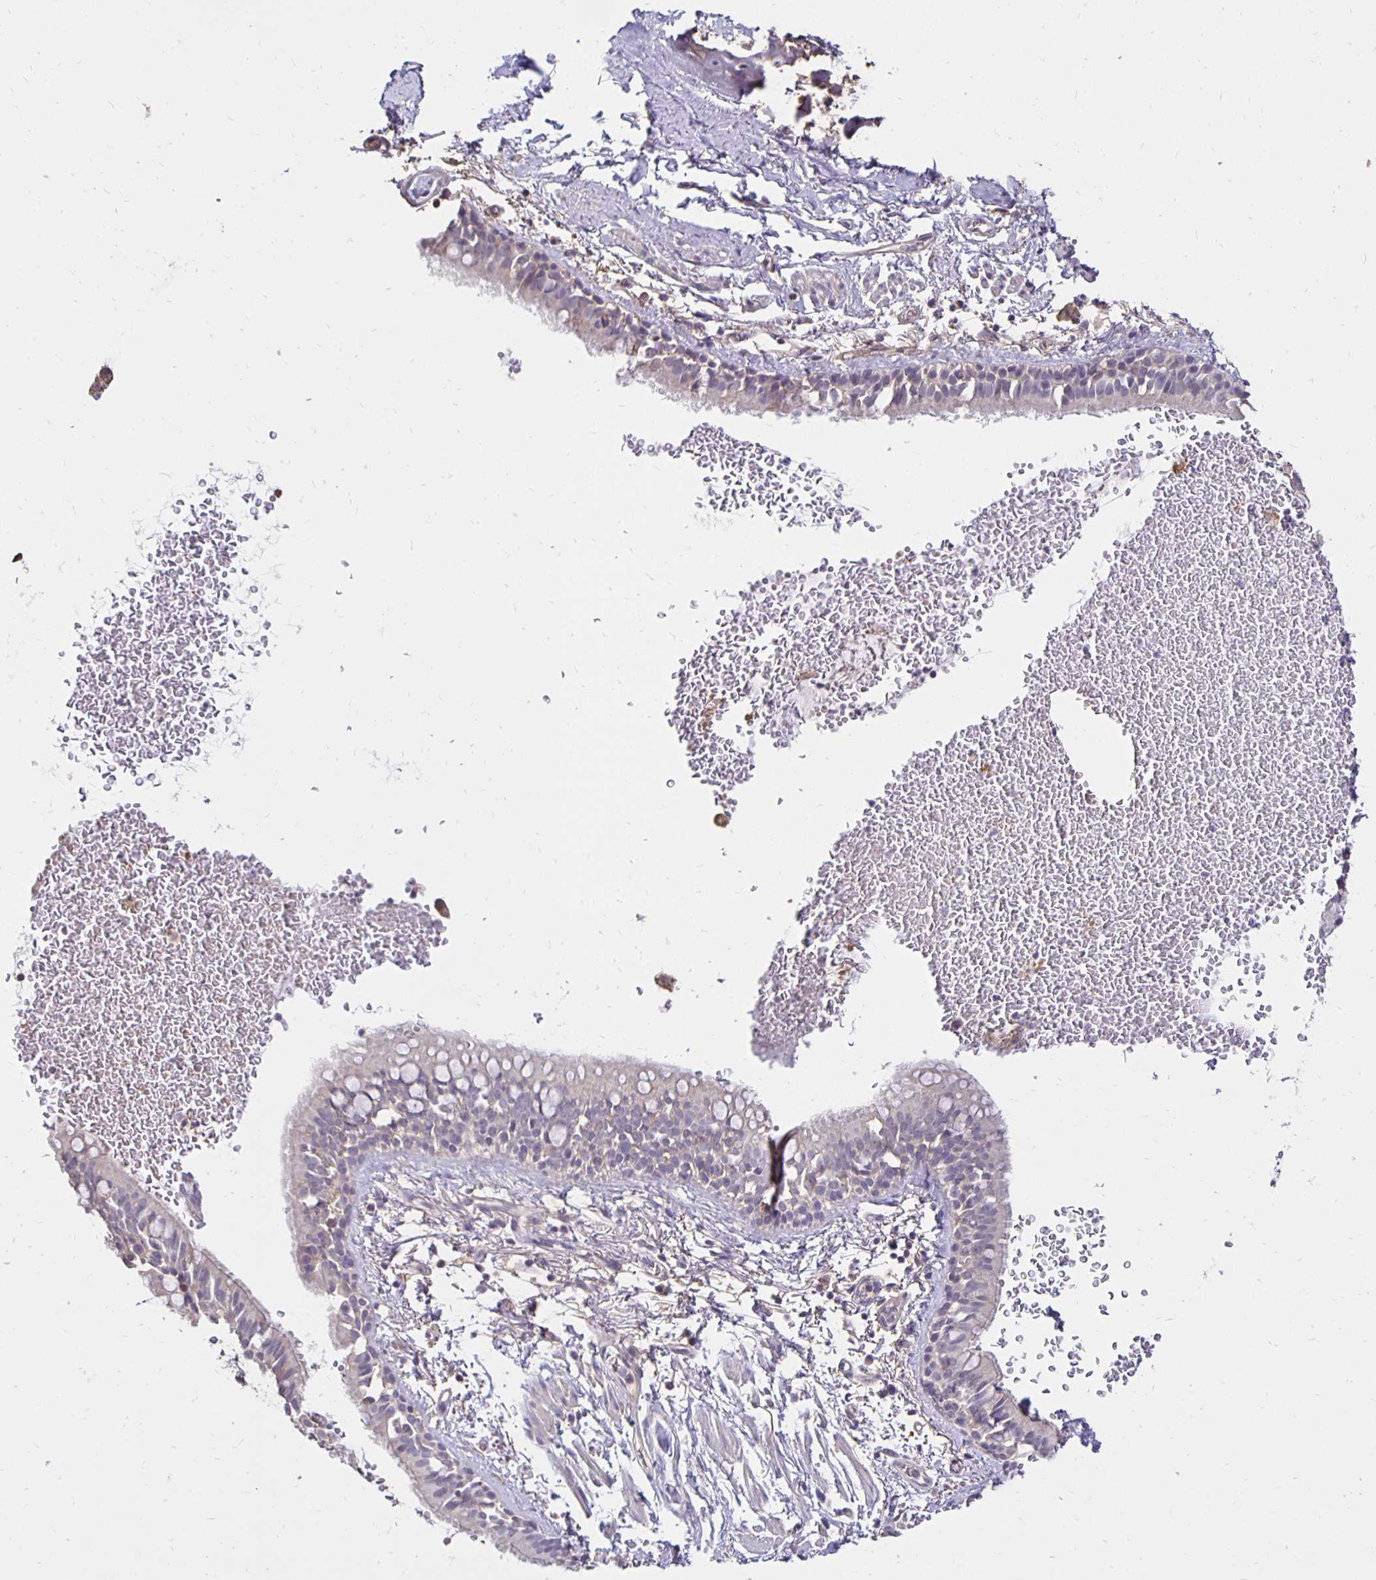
{"staining": {"intensity": "negative", "quantity": "none", "location": "none"}, "tissue": "bronchus", "cell_type": "Respiratory epithelial cells", "image_type": "normal", "snomed": [{"axis": "morphology", "description": "Normal tissue, NOS"}, {"axis": "topography", "description": "Lymph node"}, {"axis": "topography", "description": "Cartilage tissue"}, {"axis": "topography", "description": "Bronchus"}], "caption": "Bronchus stained for a protein using immunohistochemistry (IHC) demonstrates no staining respiratory epithelial cells.", "gene": "PNPLA3", "patient": {"sex": "female", "age": 70}}